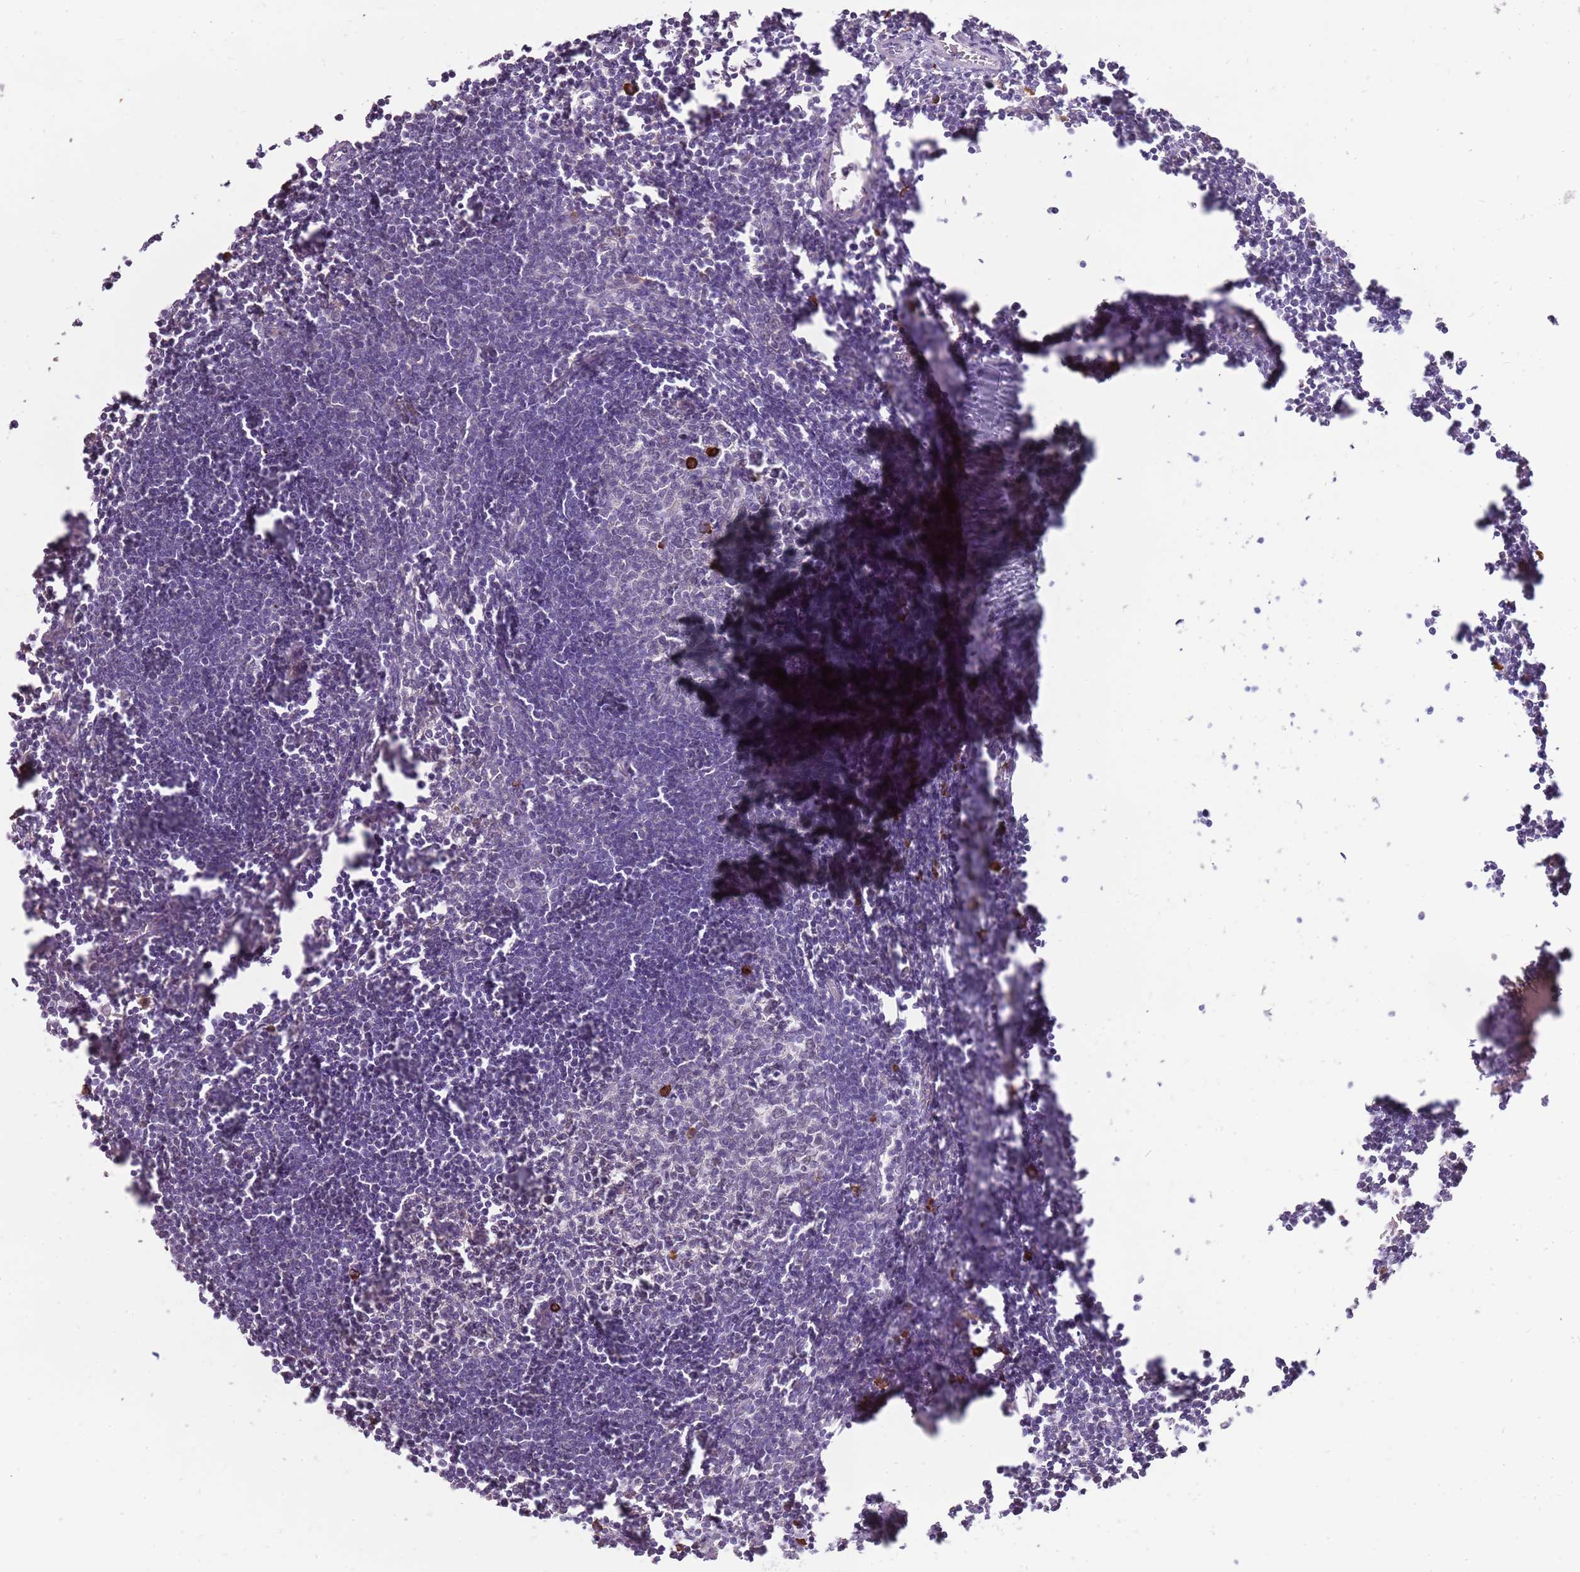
{"staining": {"intensity": "strong", "quantity": "<25%", "location": "cytoplasmic/membranous"}, "tissue": "lymph node", "cell_type": "Germinal center cells", "image_type": "normal", "snomed": [{"axis": "morphology", "description": "Normal tissue, NOS"}, {"axis": "morphology", "description": "Malignant melanoma, Metastatic site"}, {"axis": "topography", "description": "Lymph node"}], "caption": "An image of human lymph node stained for a protein reveals strong cytoplasmic/membranous brown staining in germinal center cells. The protein of interest is stained brown, and the nuclei are stained in blue (DAB (3,3'-diaminobenzidine) IHC with brightfield microscopy, high magnification).", "gene": "MCUB", "patient": {"sex": "male", "age": 41}}